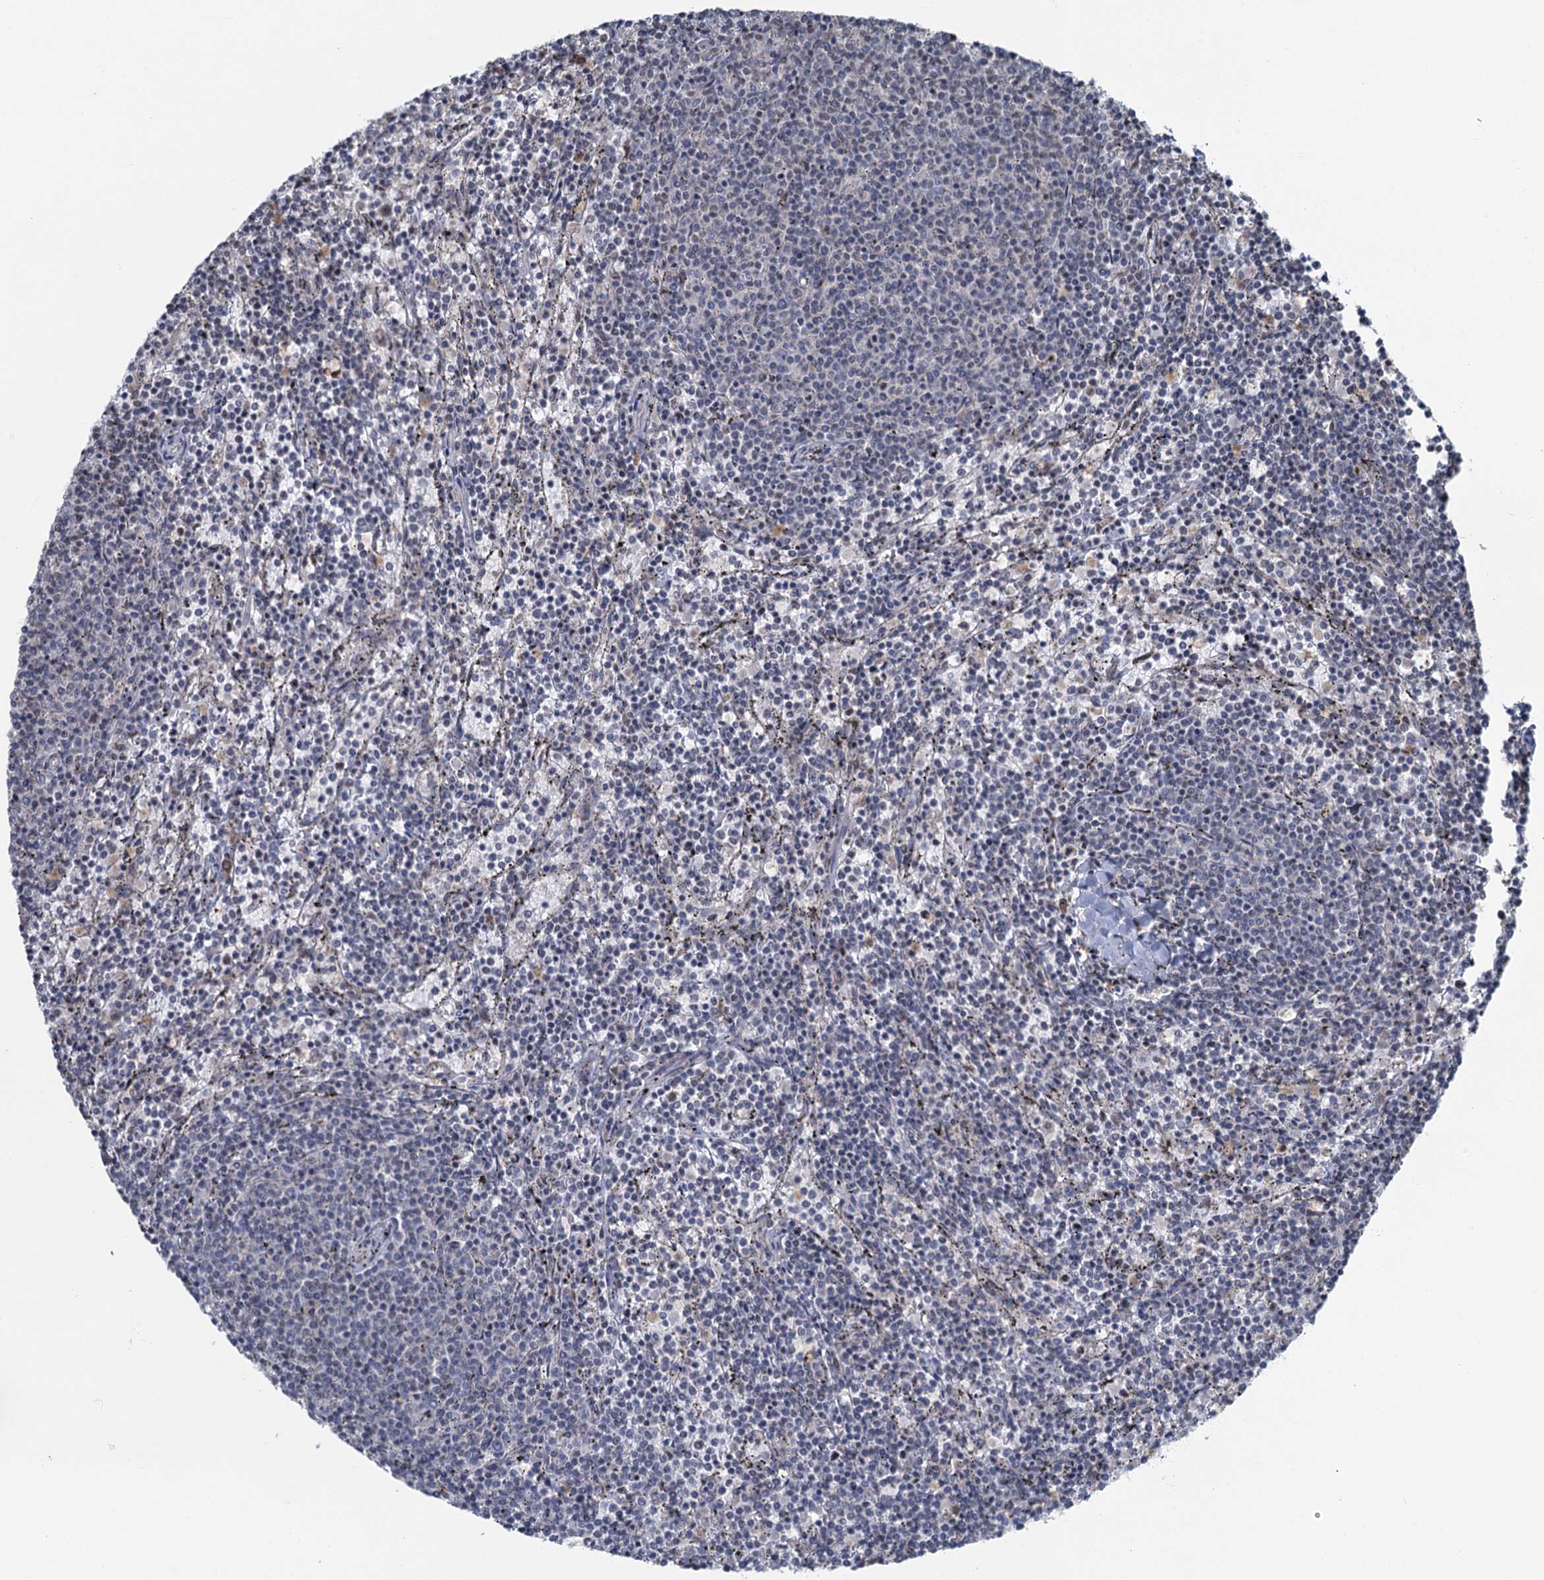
{"staining": {"intensity": "negative", "quantity": "none", "location": "none"}, "tissue": "lymphoma", "cell_type": "Tumor cells", "image_type": "cancer", "snomed": [{"axis": "morphology", "description": "Malignant lymphoma, non-Hodgkin's type, Low grade"}, {"axis": "topography", "description": "Spleen"}], "caption": "Immunohistochemical staining of low-grade malignant lymphoma, non-Hodgkin's type displays no significant positivity in tumor cells.", "gene": "TEX35", "patient": {"sex": "female", "age": 50}}